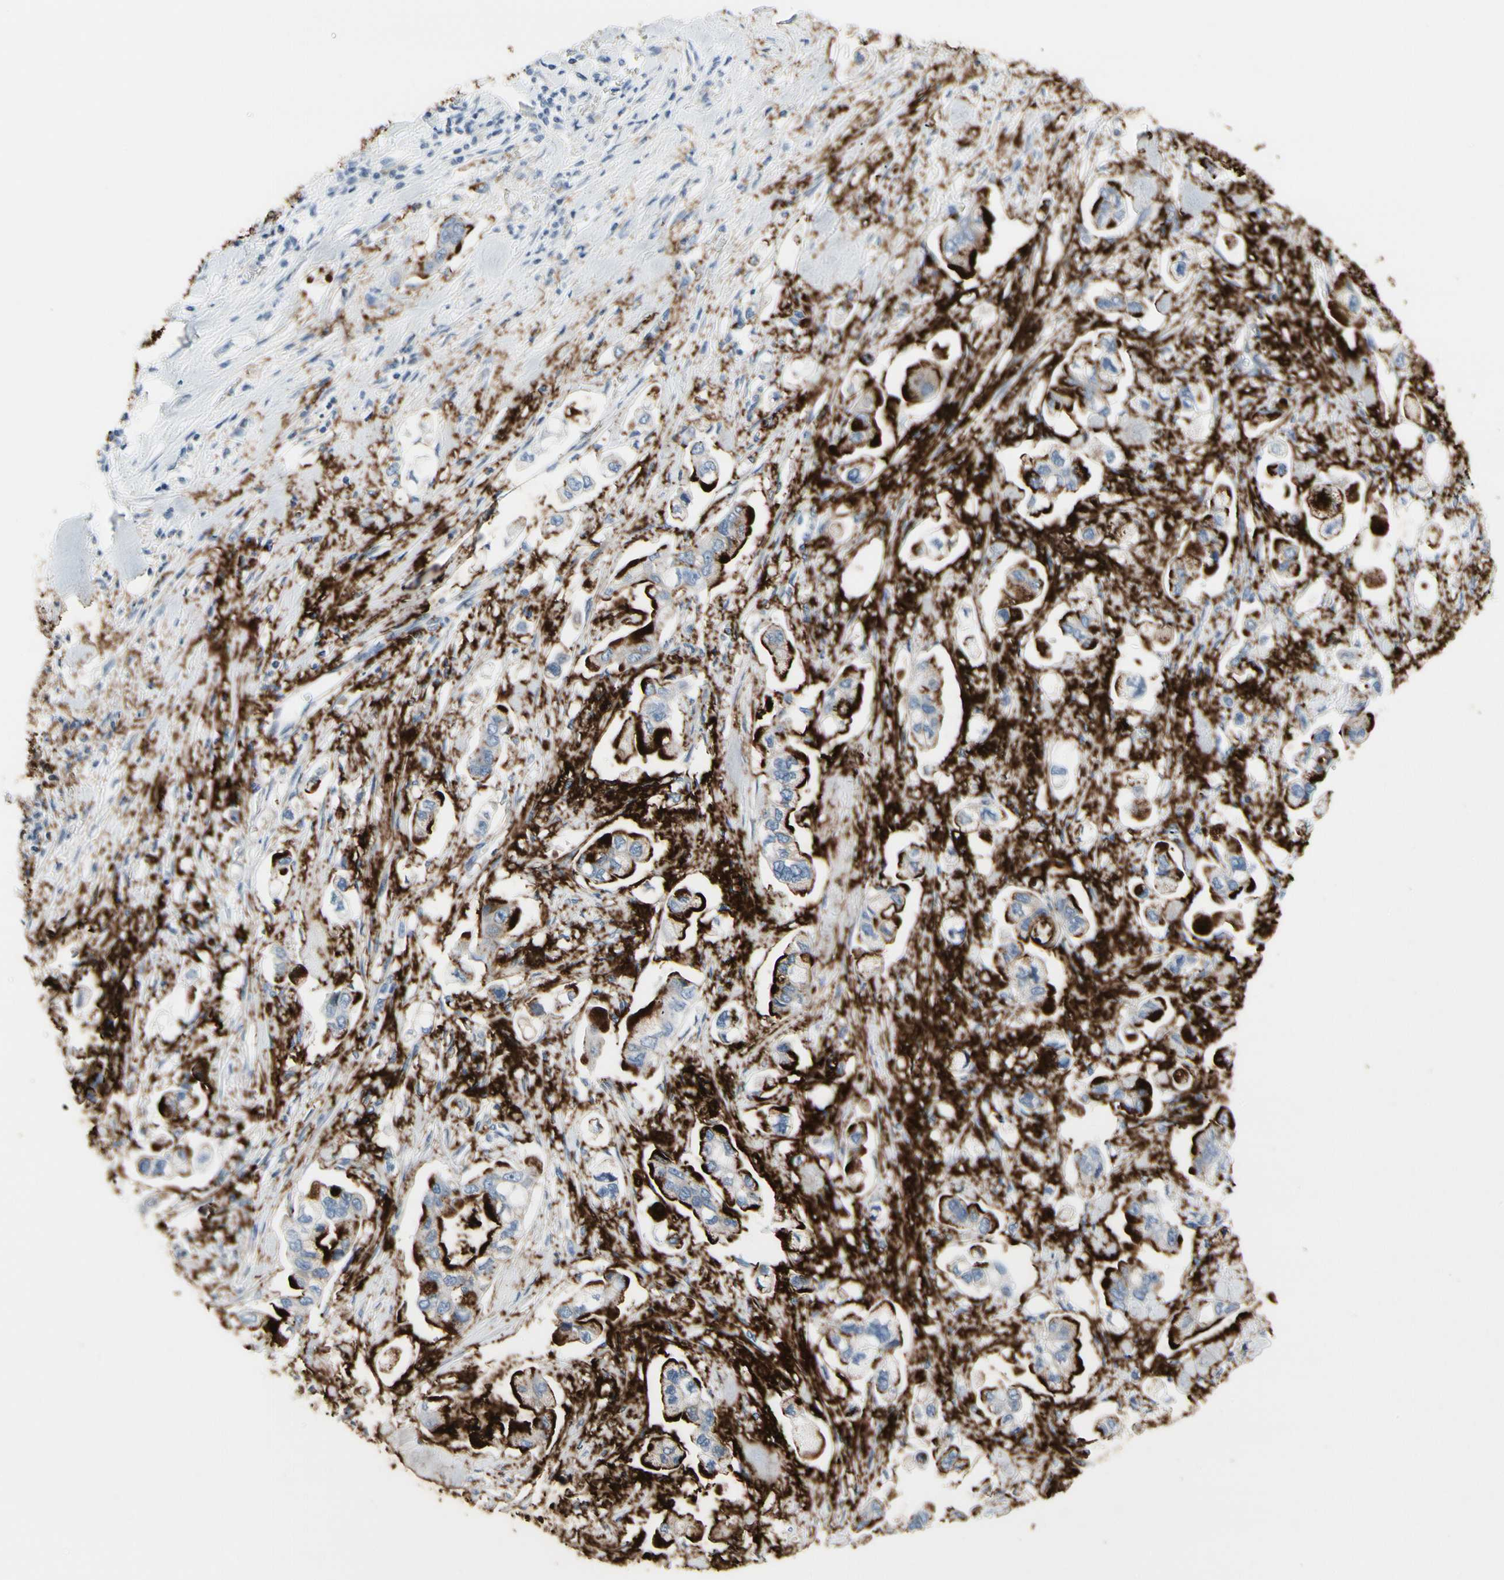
{"staining": {"intensity": "strong", "quantity": ">75%", "location": "cytoplasmic/membranous"}, "tissue": "stomach cancer", "cell_type": "Tumor cells", "image_type": "cancer", "snomed": [{"axis": "morphology", "description": "Adenocarcinoma, NOS"}, {"axis": "topography", "description": "Stomach"}], "caption": "Stomach adenocarcinoma stained with IHC shows strong cytoplasmic/membranous positivity in approximately >75% of tumor cells. Immunohistochemistry (ihc) stains the protein in brown and the nuclei are stained blue.", "gene": "MUC5B", "patient": {"sex": "male", "age": 62}}